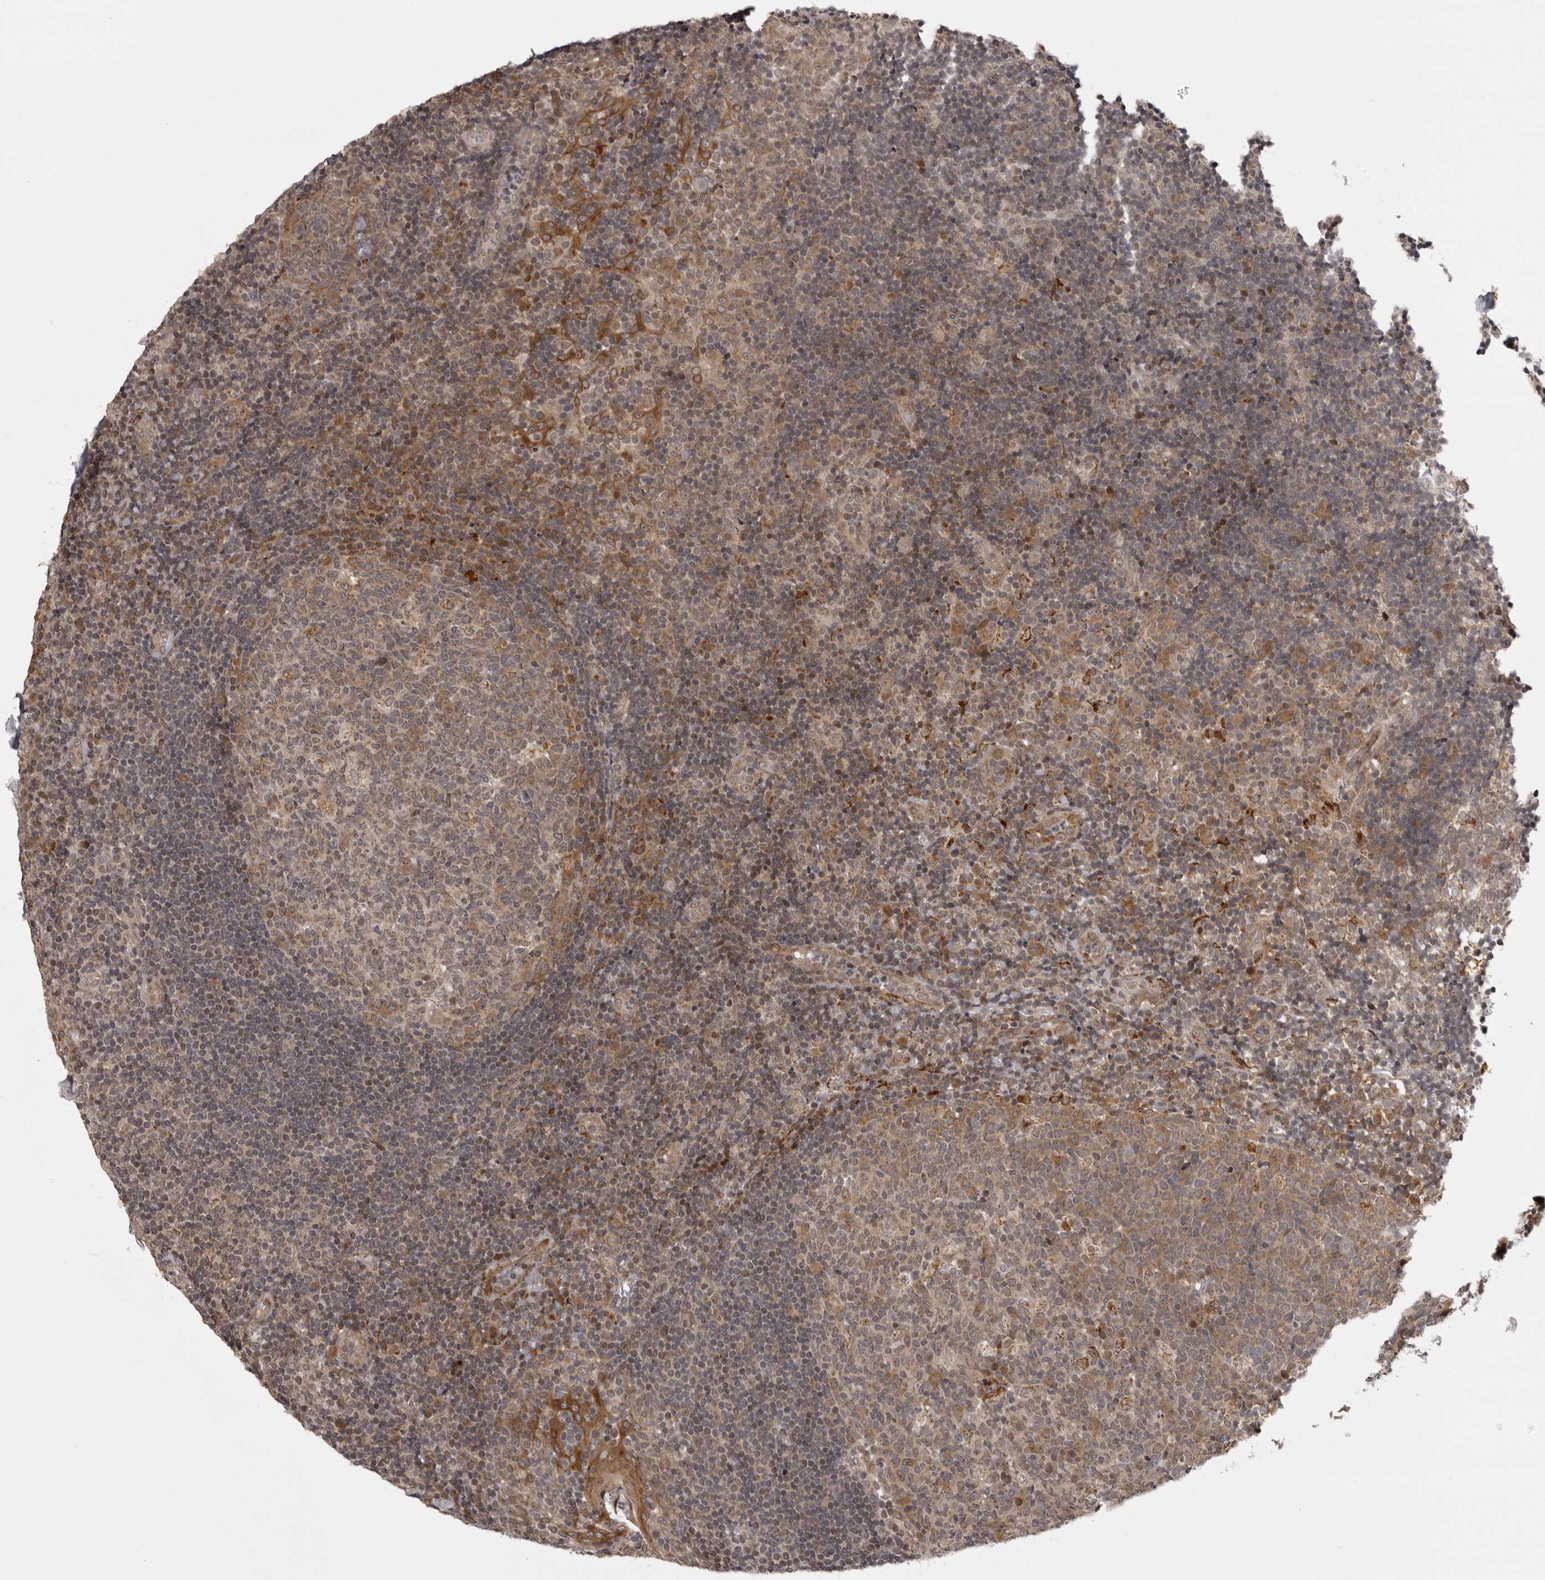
{"staining": {"intensity": "moderate", "quantity": "25%-75%", "location": "cytoplasmic/membranous"}, "tissue": "tonsil", "cell_type": "Germinal center cells", "image_type": "normal", "snomed": [{"axis": "morphology", "description": "Normal tissue, NOS"}, {"axis": "topography", "description": "Tonsil"}], "caption": "A histopathology image showing moderate cytoplasmic/membranous positivity in approximately 25%-75% of germinal center cells in normal tonsil, as visualized by brown immunohistochemical staining.", "gene": "C1orf109", "patient": {"sex": "female", "age": 40}}